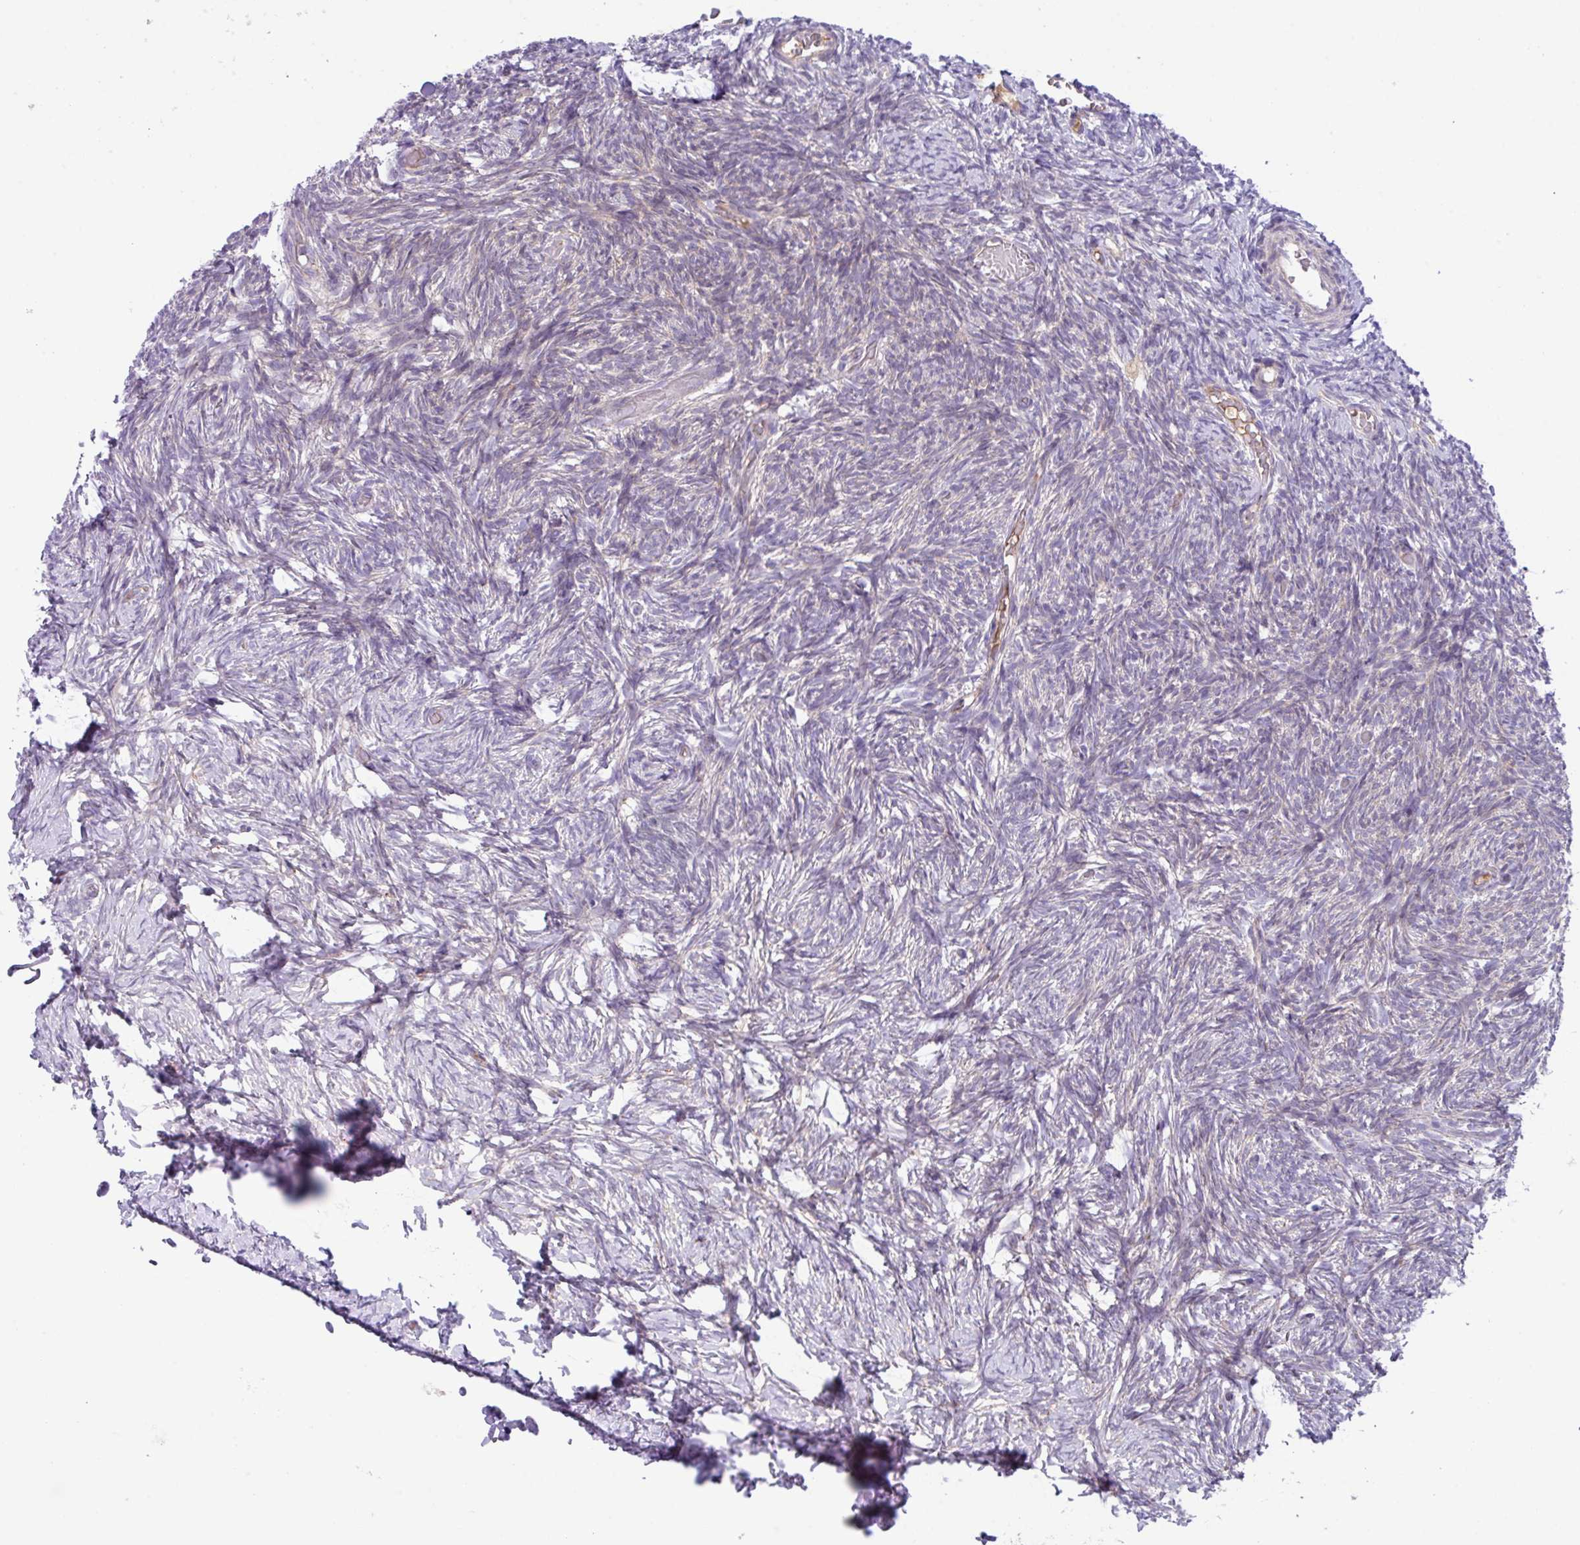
{"staining": {"intensity": "negative", "quantity": "none", "location": "none"}, "tissue": "ovary", "cell_type": "Follicle cells", "image_type": "normal", "snomed": [{"axis": "morphology", "description": "Normal tissue, NOS"}, {"axis": "topography", "description": "Ovary"}], "caption": "Protein analysis of normal ovary shows no significant staining in follicle cells.", "gene": "DNAL1", "patient": {"sex": "female", "age": 39}}